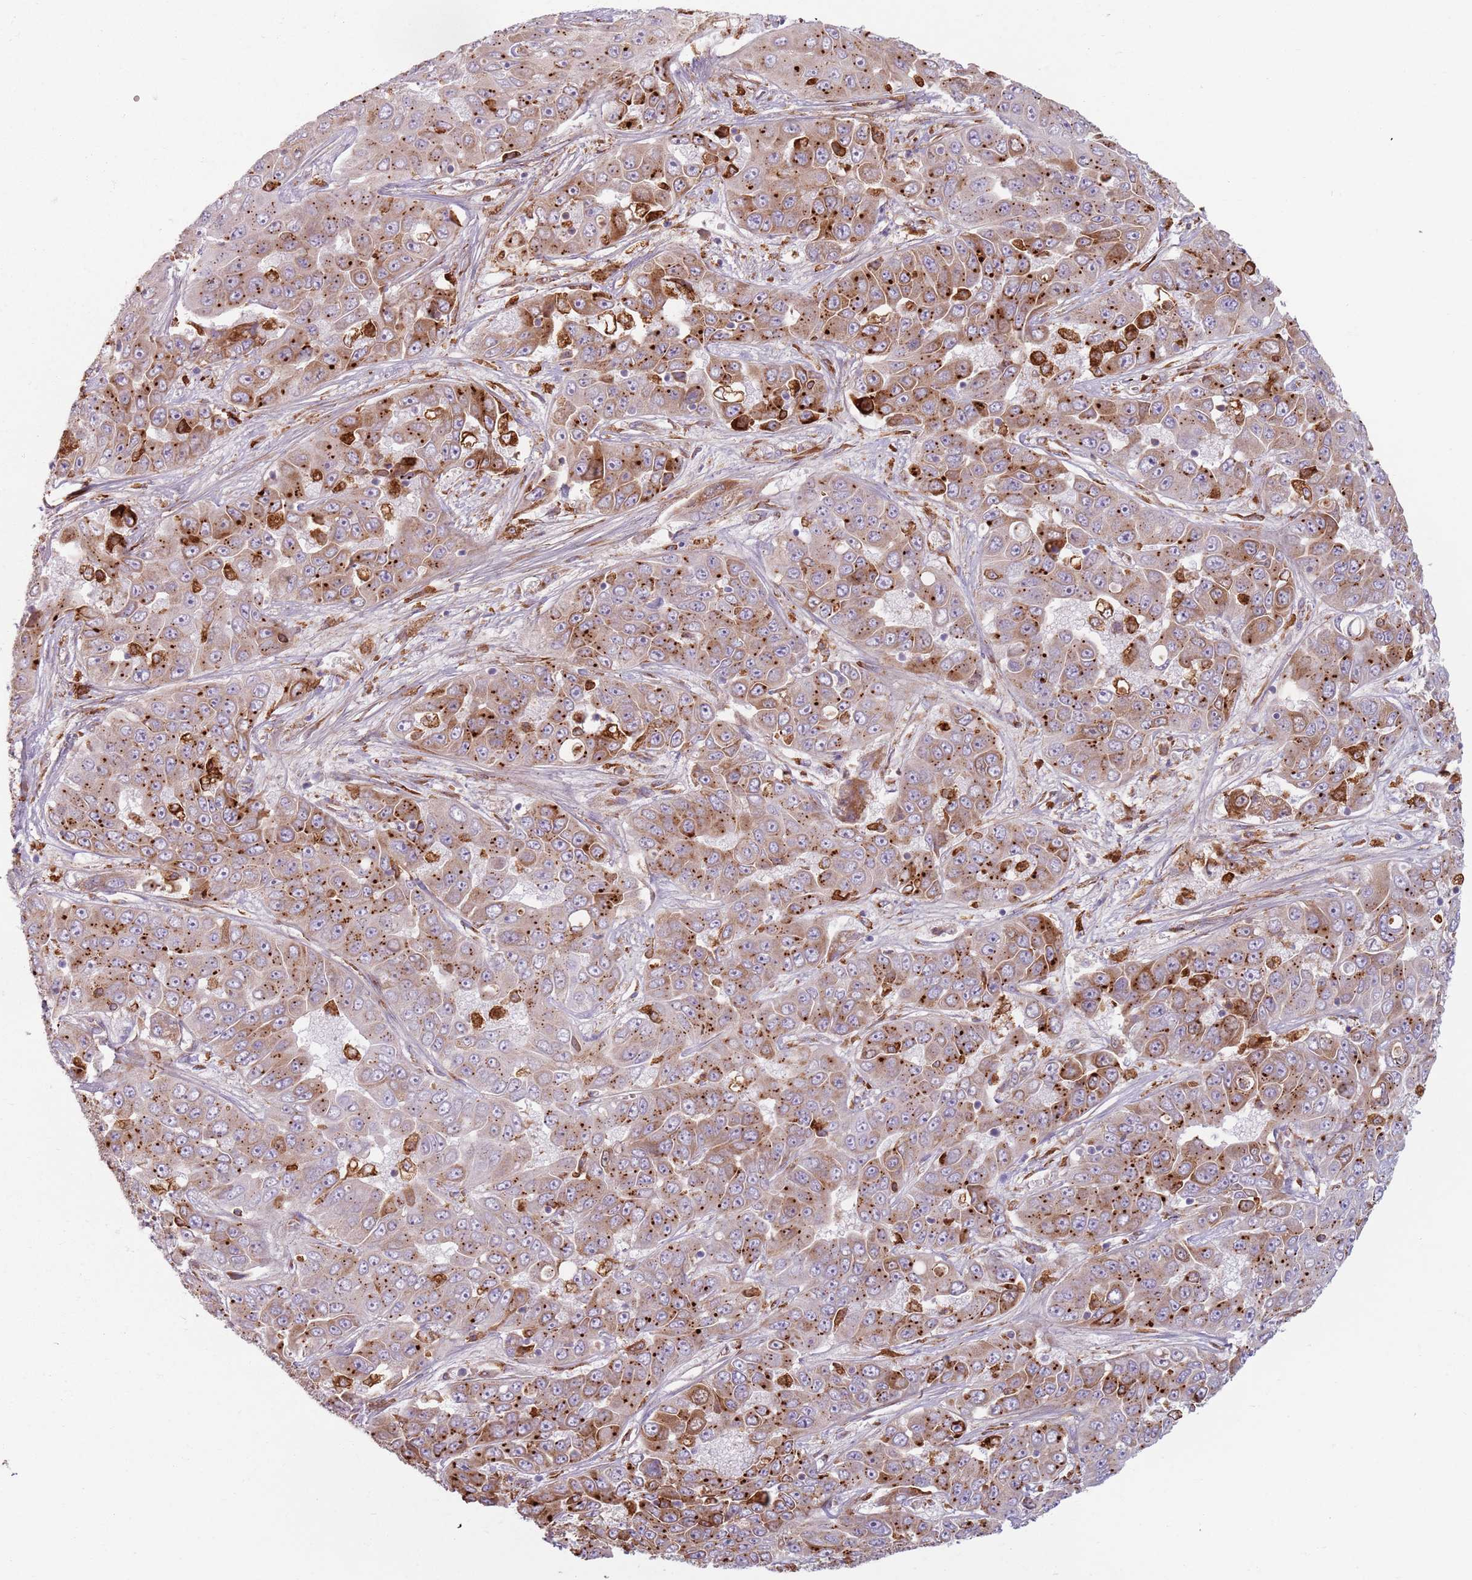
{"staining": {"intensity": "strong", "quantity": "25%-75%", "location": "cytoplasmic/membranous"}, "tissue": "liver cancer", "cell_type": "Tumor cells", "image_type": "cancer", "snomed": [{"axis": "morphology", "description": "Cholangiocarcinoma"}, {"axis": "topography", "description": "Liver"}], "caption": "A brown stain shows strong cytoplasmic/membranous expression of a protein in cholangiocarcinoma (liver) tumor cells.", "gene": "COLGALT1", "patient": {"sex": "female", "age": 52}}